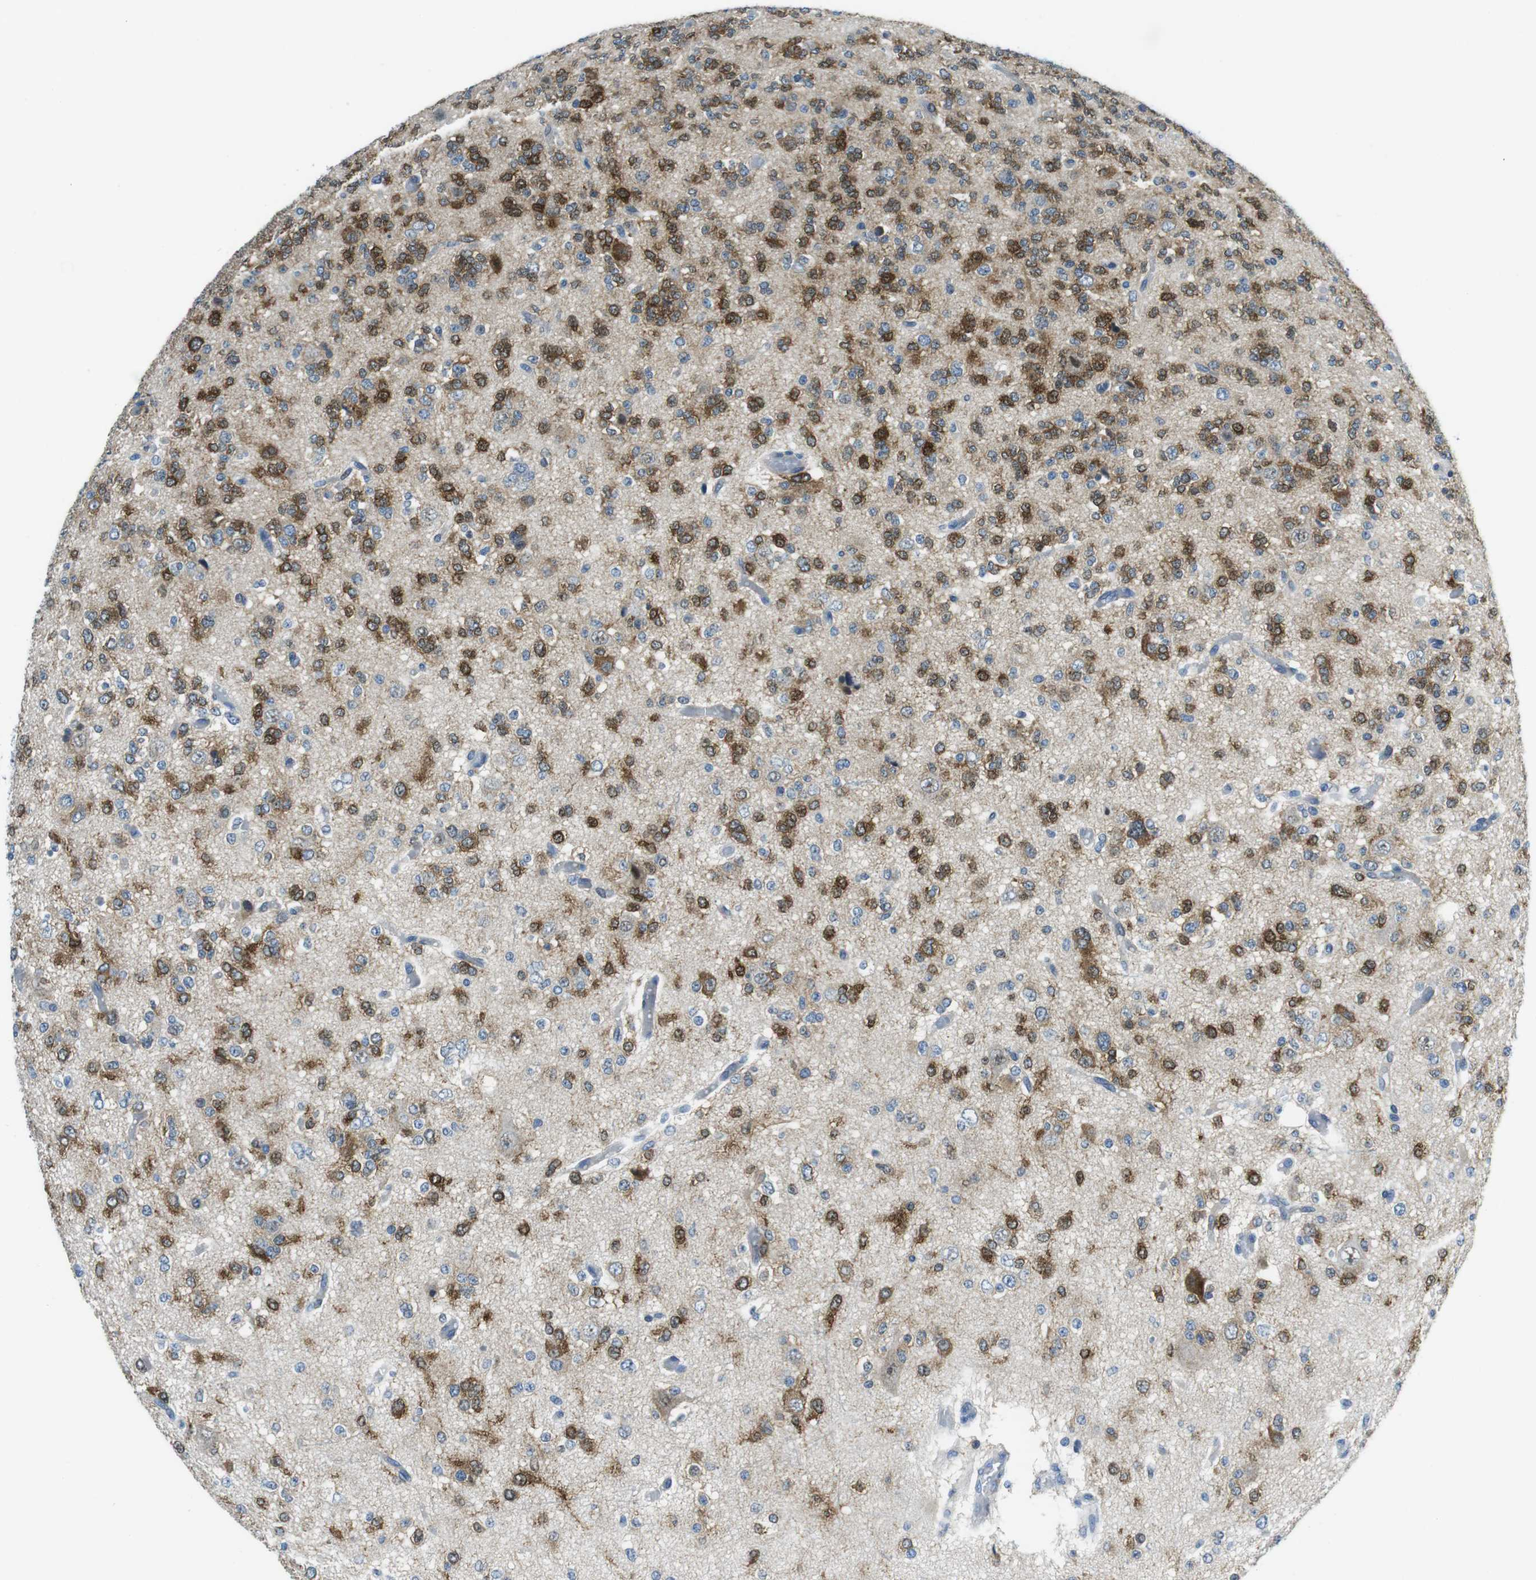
{"staining": {"intensity": "strong", "quantity": "25%-75%", "location": "cytoplasmic/membranous"}, "tissue": "glioma", "cell_type": "Tumor cells", "image_type": "cancer", "snomed": [{"axis": "morphology", "description": "Glioma, malignant, Low grade"}, {"axis": "topography", "description": "Brain"}], "caption": "A high amount of strong cytoplasmic/membranous staining is appreciated in approximately 25%-75% of tumor cells in low-grade glioma (malignant) tissue. The protein of interest is stained brown, and the nuclei are stained in blue (DAB (3,3'-diaminobenzidine) IHC with brightfield microscopy, high magnification).", "gene": "PHLDA1", "patient": {"sex": "male", "age": 38}}